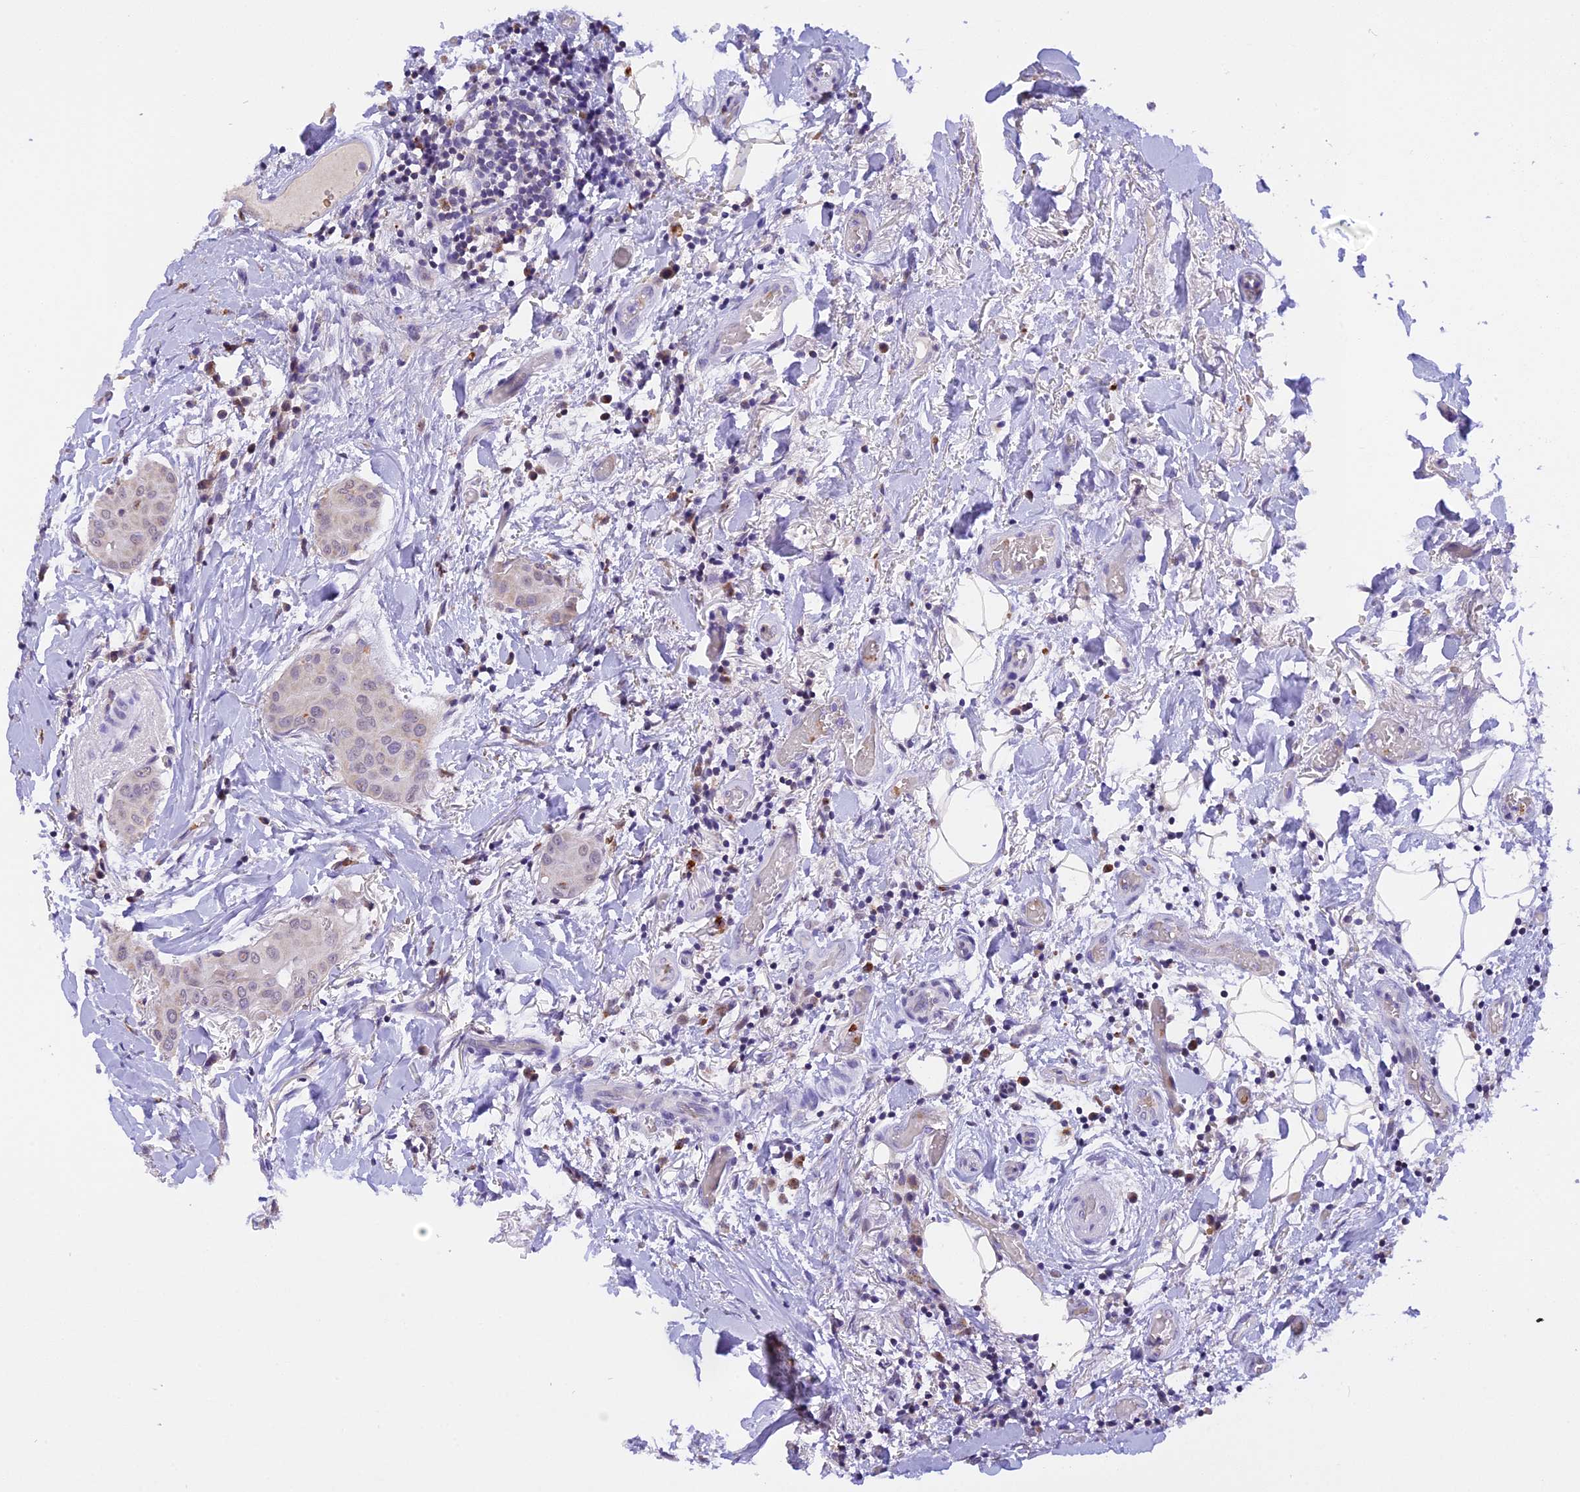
{"staining": {"intensity": "negative", "quantity": "none", "location": "none"}, "tissue": "thyroid cancer", "cell_type": "Tumor cells", "image_type": "cancer", "snomed": [{"axis": "morphology", "description": "Papillary adenocarcinoma, NOS"}, {"axis": "topography", "description": "Thyroid gland"}], "caption": "Immunohistochemistry micrograph of neoplastic tissue: thyroid papillary adenocarcinoma stained with DAB demonstrates no significant protein positivity in tumor cells.", "gene": "AHSP", "patient": {"sex": "male", "age": 33}}